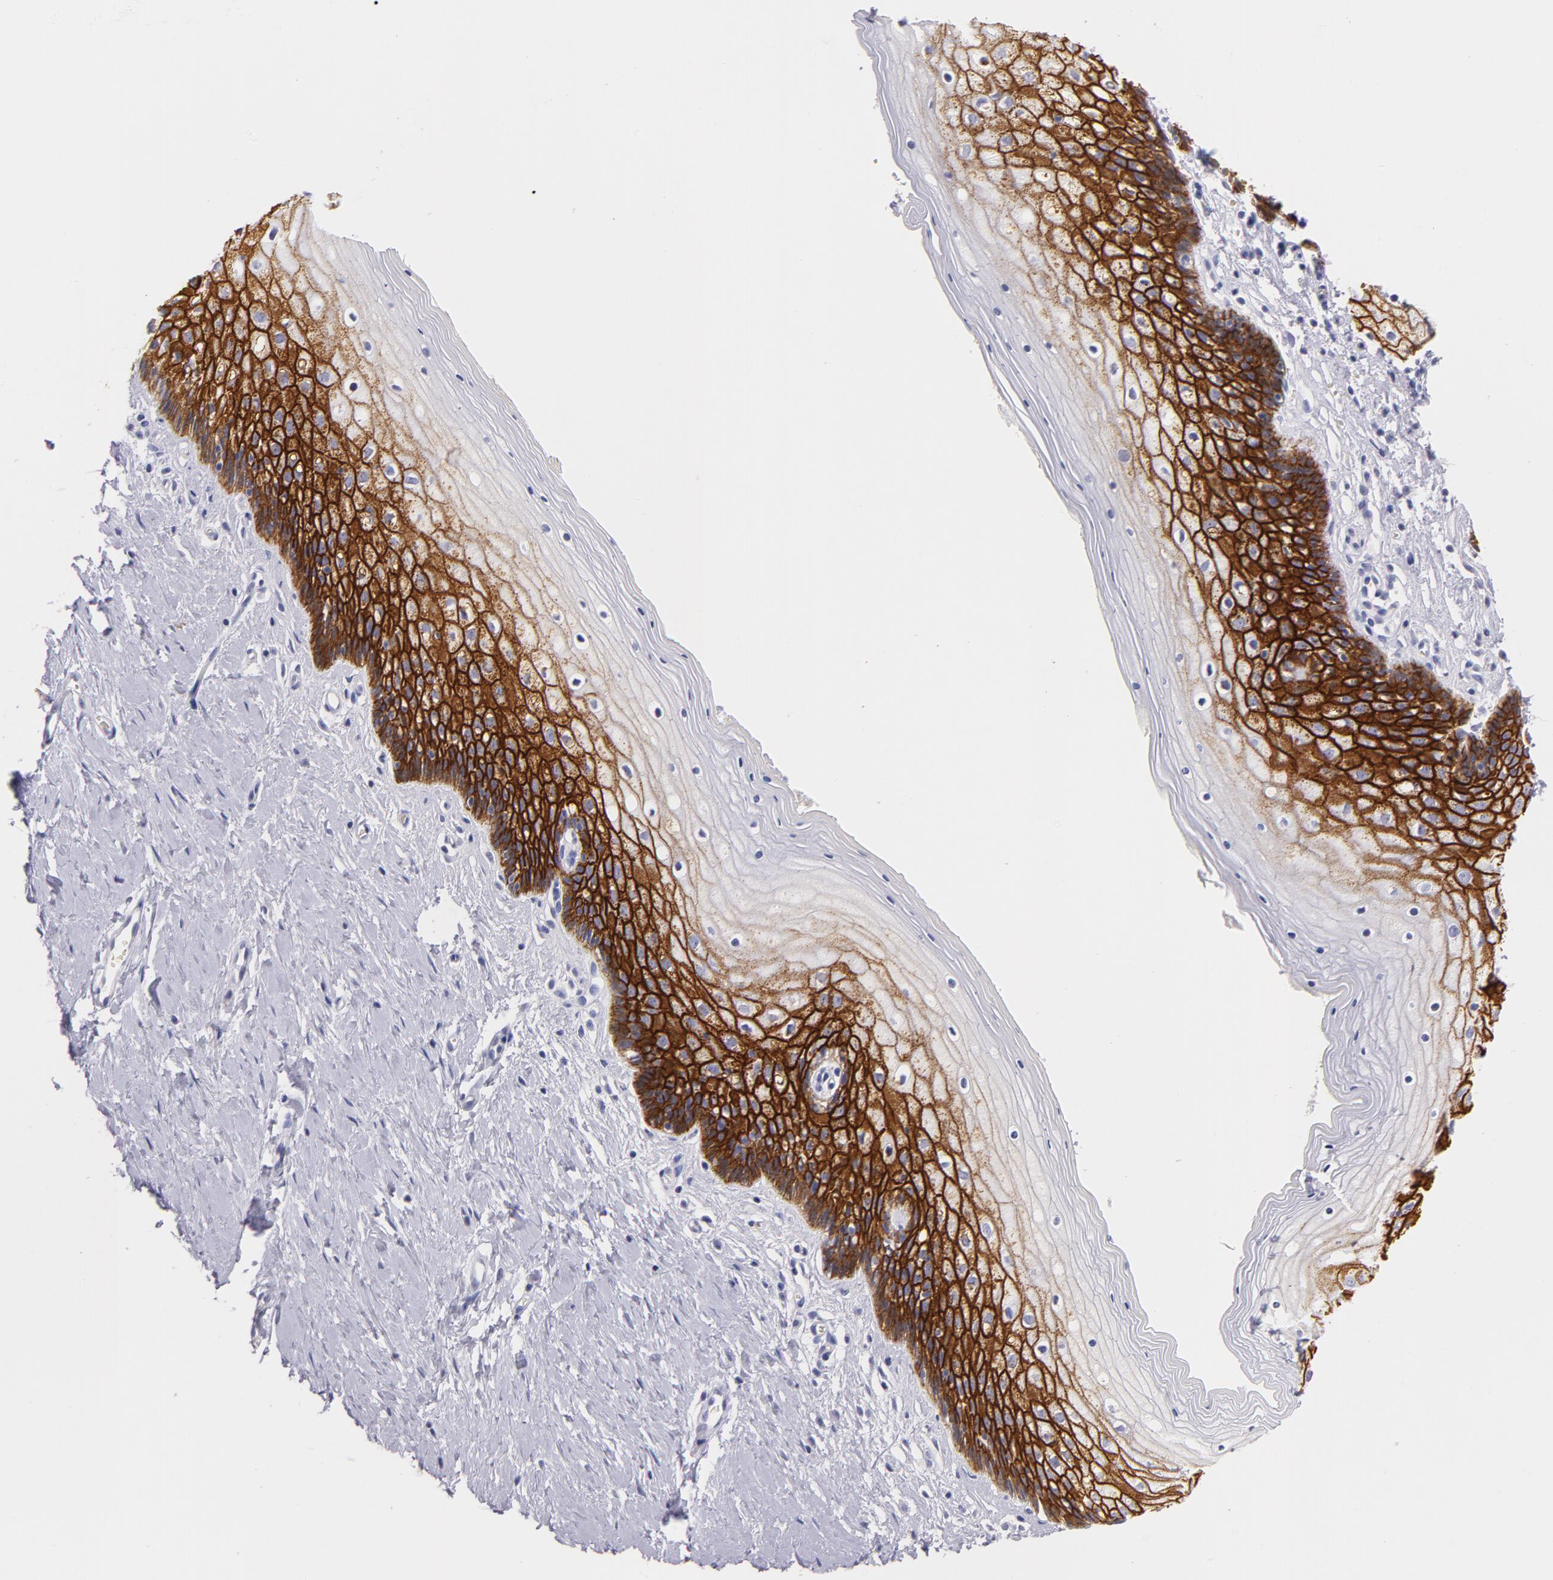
{"staining": {"intensity": "strong", "quantity": ">75%", "location": "cytoplasmic/membranous"}, "tissue": "vagina", "cell_type": "Squamous epithelial cells", "image_type": "normal", "snomed": [{"axis": "morphology", "description": "Normal tissue, NOS"}, {"axis": "topography", "description": "Vagina"}], "caption": "An IHC histopathology image of unremarkable tissue is shown. Protein staining in brown highlights strong cytoplasmic/membranous positivity in vagina within squamous epithelial cells. (DAB IHC, brown staining for protein, blue staining for nuclei).", "gene": "CD44", "patient": {"sex": "female", "age": 46}}